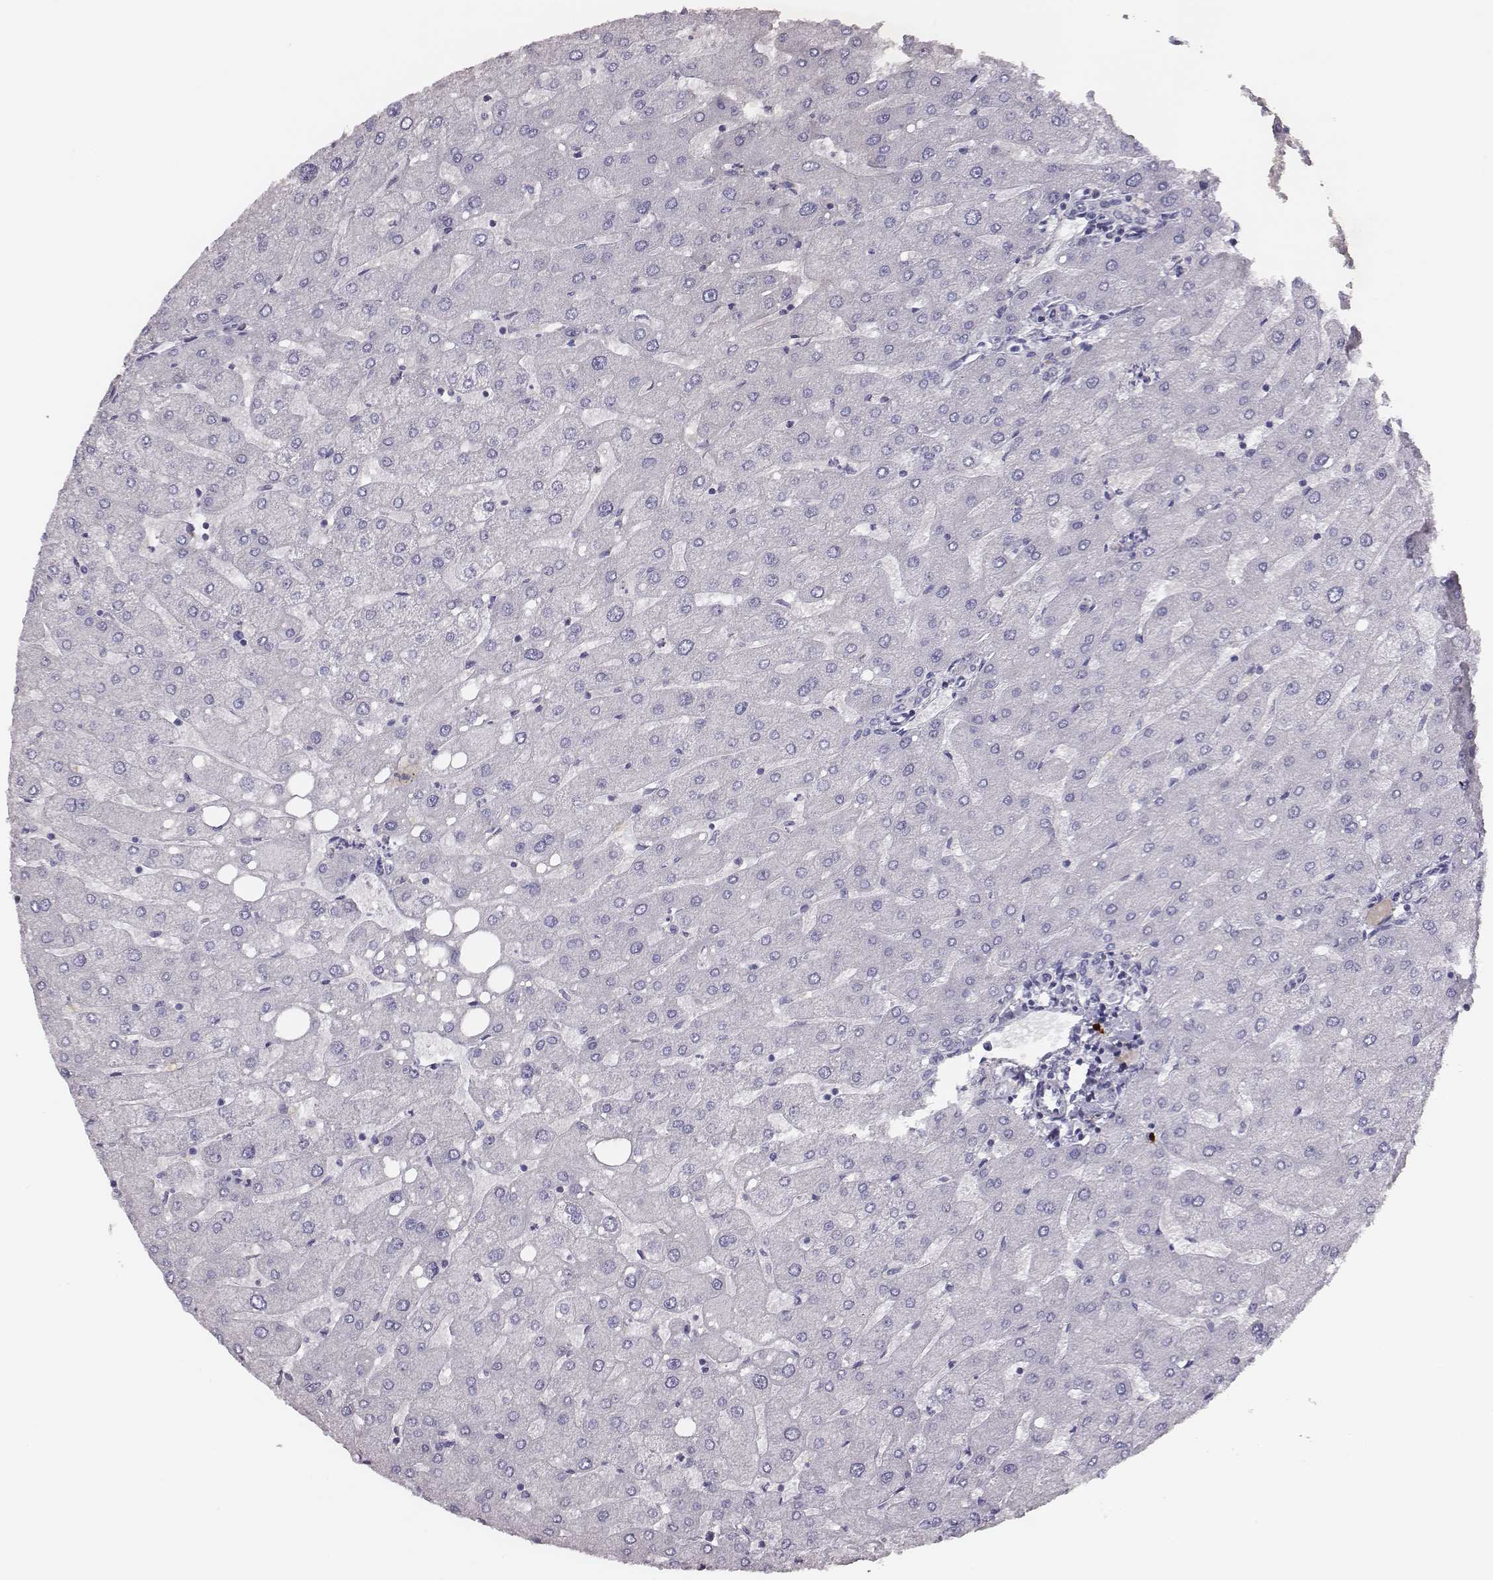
{"staining": {"intensity": "negative", "quantity": "none", "location": "none"}, "tissue": "liver", "cell_type": "Cholangiocytes", "image_type": "normal", "snomed": [{"axis": "morphology", "description": "Normal tissue, NOS"}, {"axis": "topography", "description": "Liver"}], "caption": "Immunohistochemistry (IHC) histopathology image of normal human liver stained for a protein (brown), which reveals no expression in cholangiocytes. (IHC, brightfield microscopy, high magnification).", "gene": "P2RY10", "patient": {"sex": "male", "age": 67}}